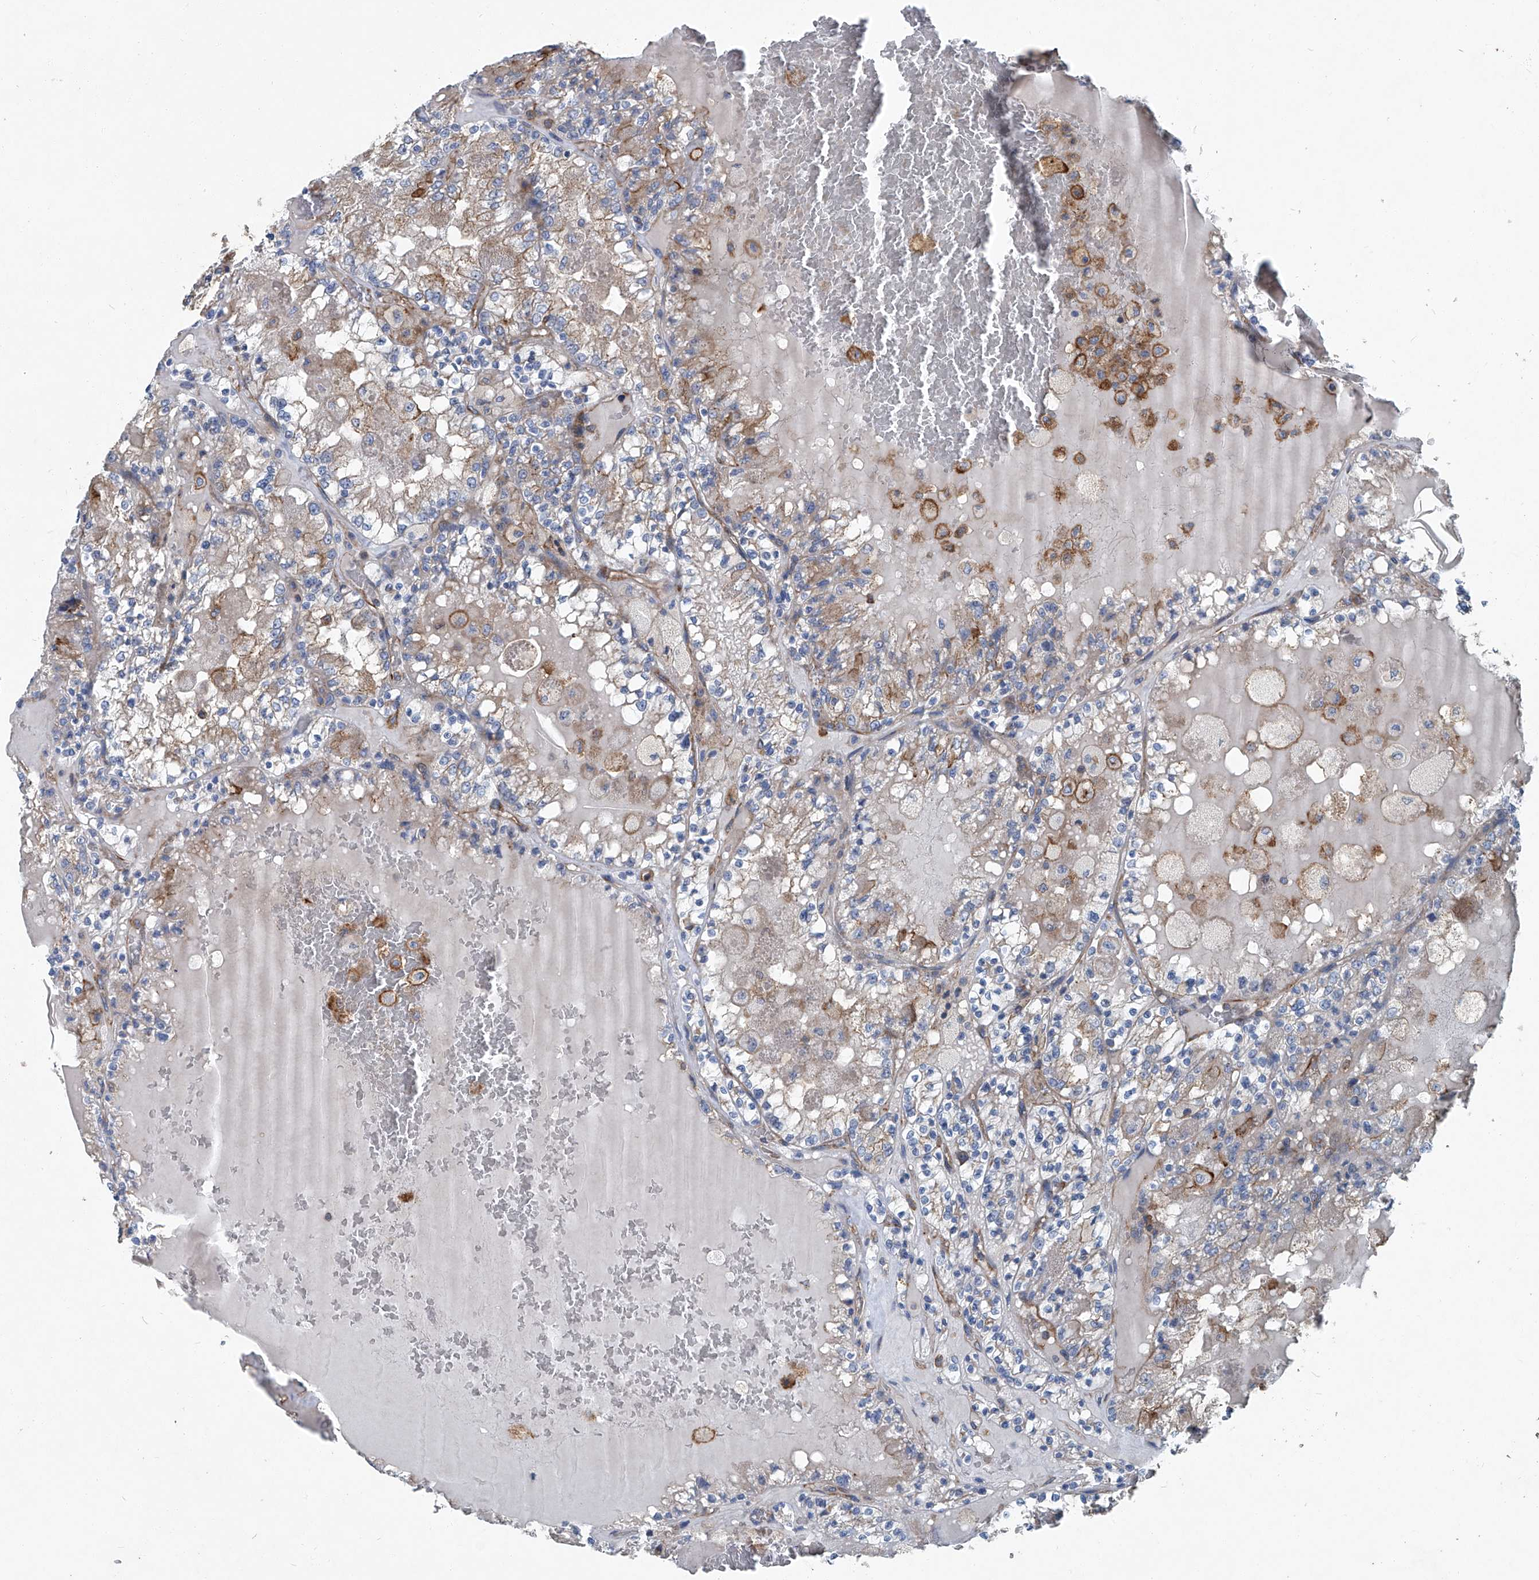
{"staining": {"intensity": "weak", "quantity": "<25%", "location": "cytoplasmic/membranous"}, "tissue": "renal cancer", "cell_type": "Tumor cells", "image_type": "cancer", "snomed": [{"axis": "morphology", "description": "Adenocarcinoma, NOS"}, {"axis": "topography", "description": "Kidney"}], "caption": "Immunohistochemistry histopathology image of human renal adenocarcinoma stained for a protein (brown), which reveals no expression in tumor cells.", "gene": "PIGH", "patient": {"sex": "female", "age": 56}}